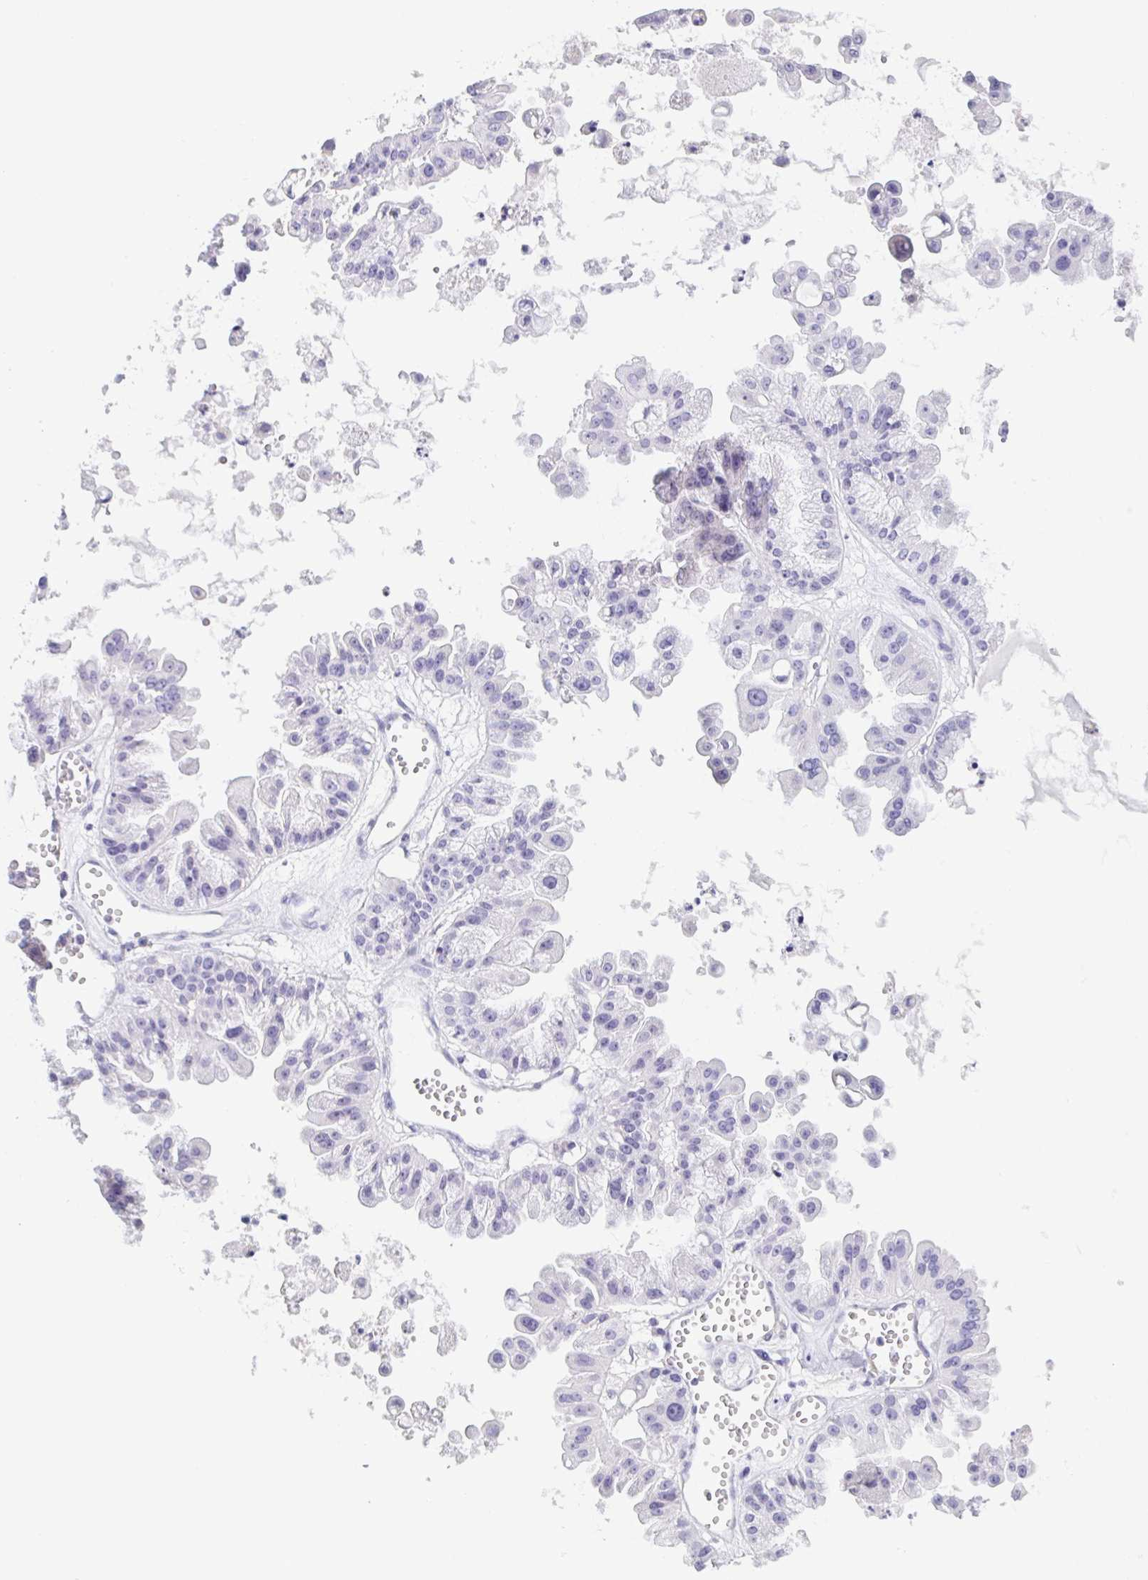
{"staining": {"intensity": "negative", "quantity": "none", "location": "none"}, "tissue": "ovarian cancer", "cell_type": "Tumor cells", "image_type": "cancer", "snomed": [{"axis": "morphology", "description": "Cystadenocarcinoma, serous, NOS"}, {"axis": "topography", "description": "Ovary"}], "caption": "Protein analysis of ovarian cancer exhibits no significant positivity in tumor cells.", "gene": "PRR27", "patient": {"sex": "female", "age": 56}}